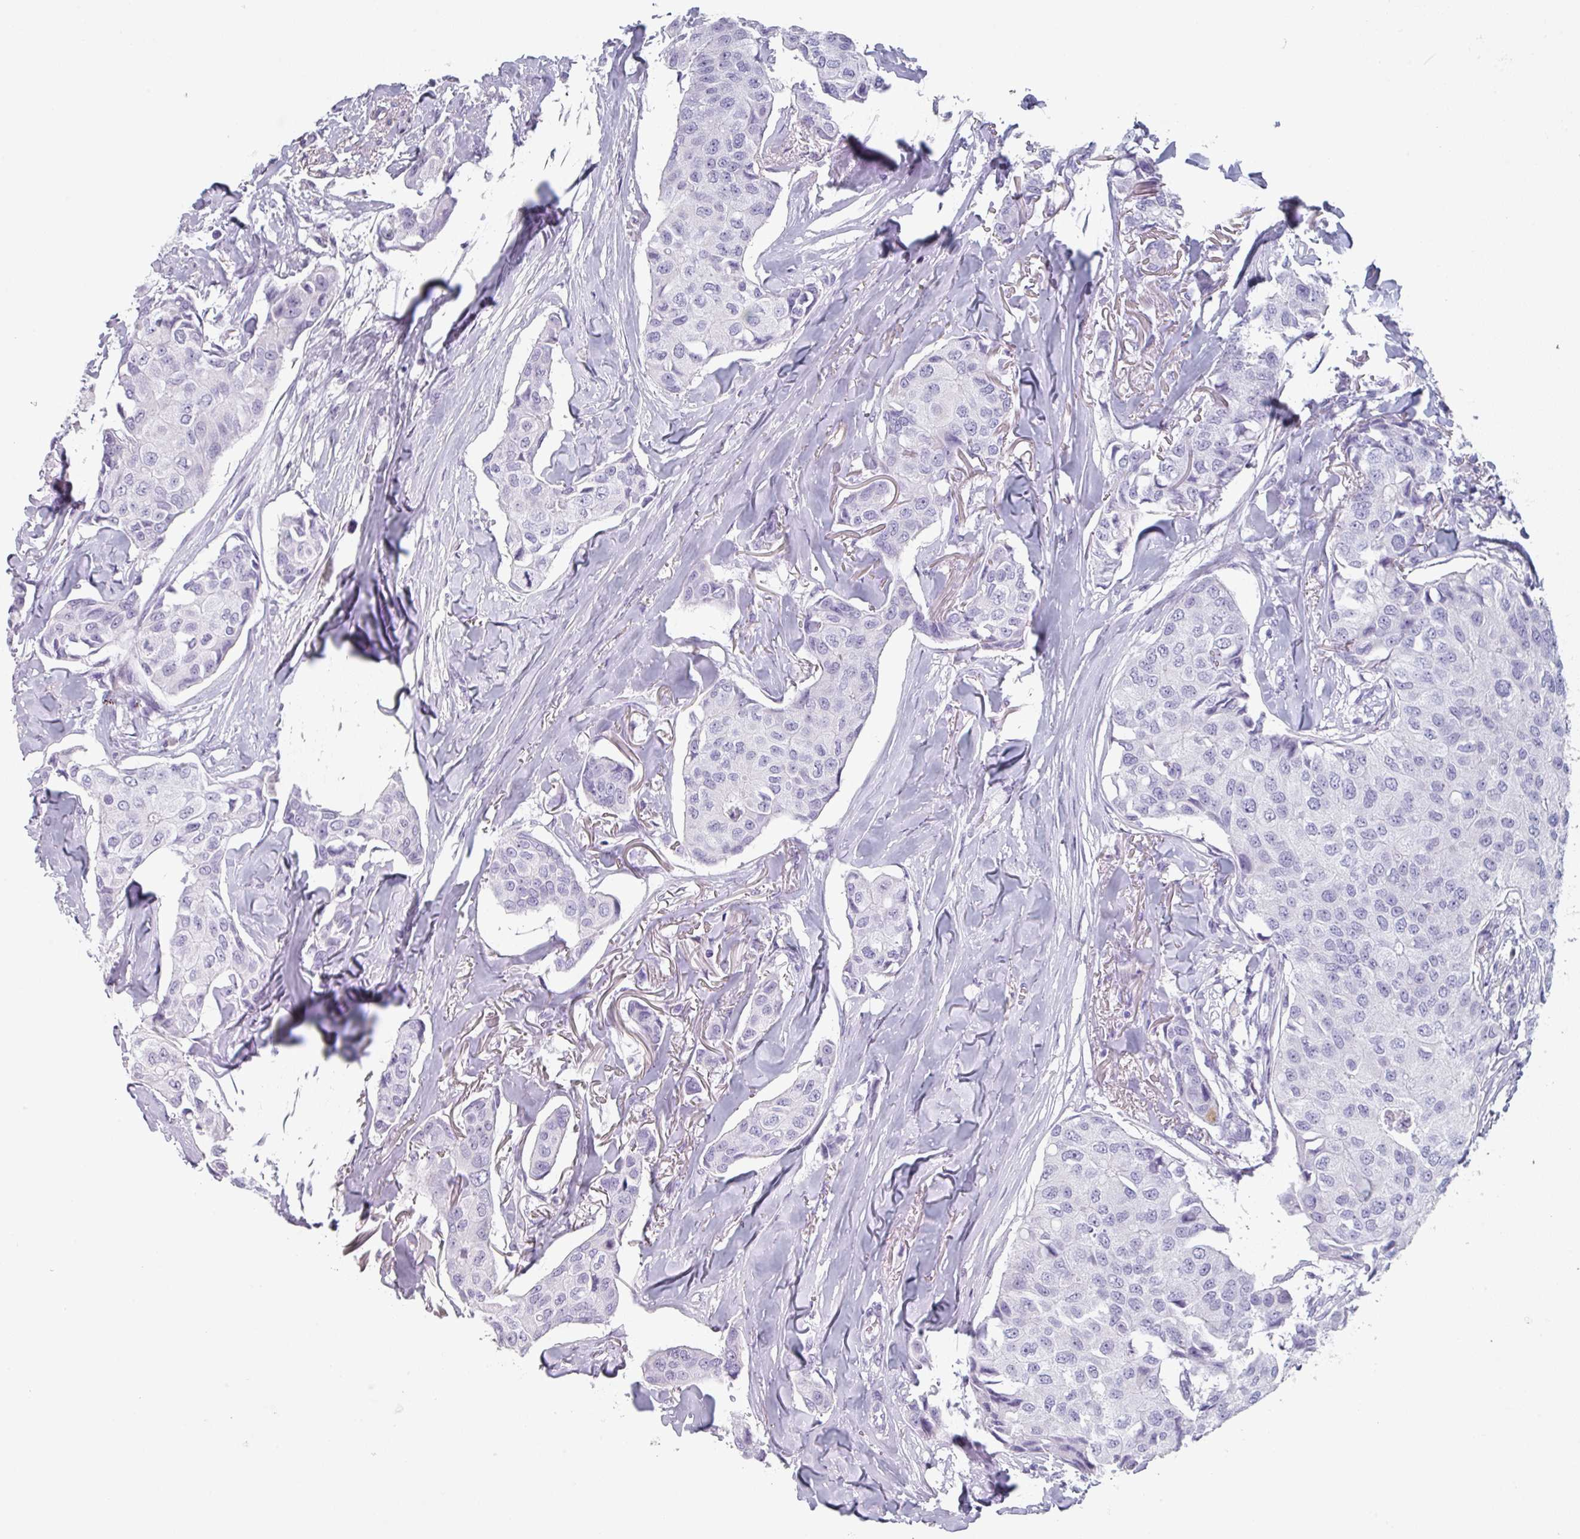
{"staining": {"intensity": "negative", "quantity": "none", "location": "none"}, "tissue": "breast cancer", "cell_type": "Tumor cells", "image_type": "cancer", "snomed": [{"axis": "morphology", "description": "Duct carcinoma"}, {"axis": "topography", "description": "Breast"}], "caption": "Protein analysis of breast intraductal carcinoma demonstrates no significant staining in tumor cells. Nuclei are stained in blue.", "gene": "SLC35G2", "patient": {"sex": "female", "age": 80}}